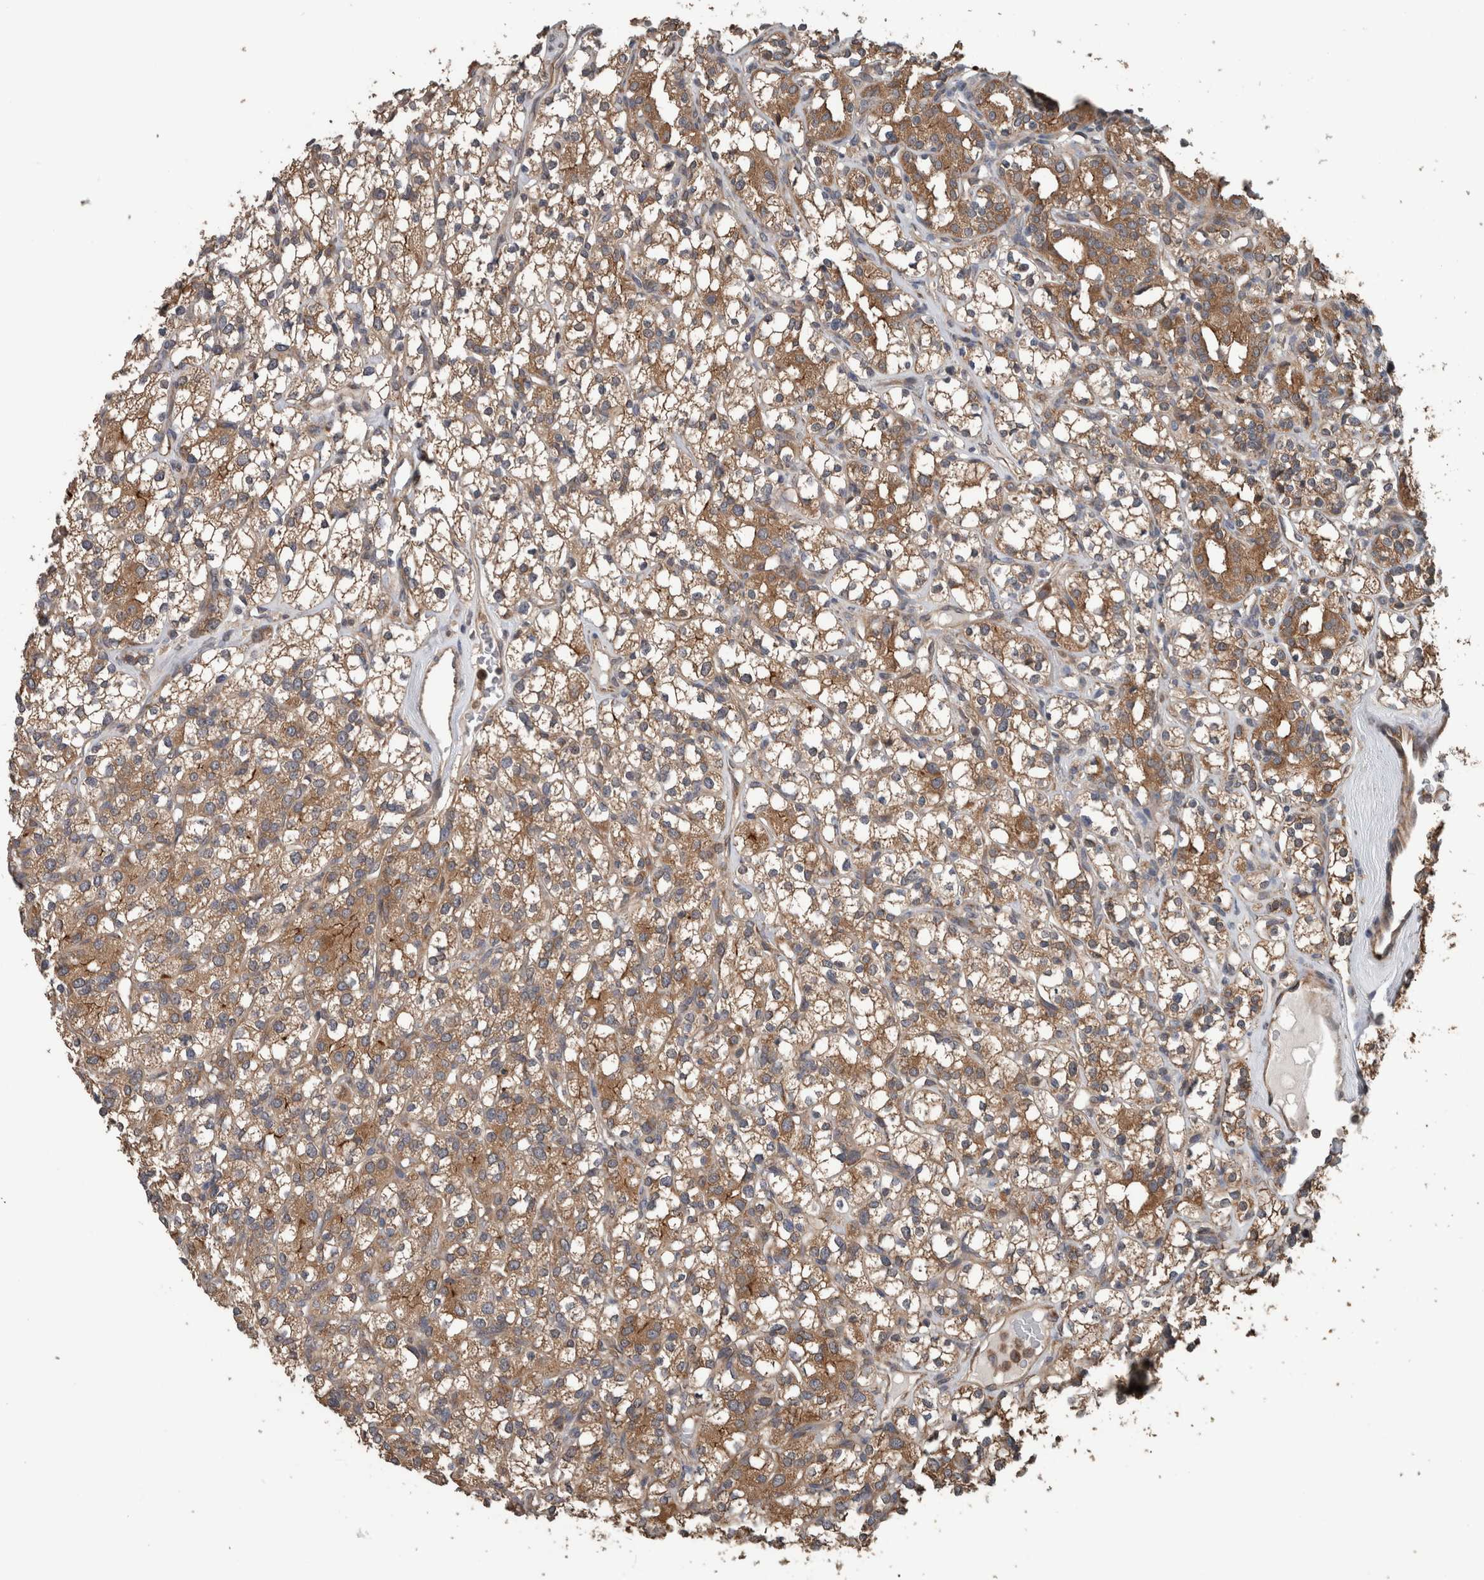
{"staining": {"intensity": "moderate", "quantity": ">75%", "location": "cytoplasmic/membranous"}, "tissue": "renal cancer", "cell_type": "Tumor cells", "image_type": "cancer", "snomed": [{"axis": "morphology", "description": "Adenocarcinoma, NOS"}, {"axis": "topography", "description": "Kidney"}], "caption": "Immunohistochemistry (IHC) histopathology image of adenocarcinoma (renal) stained for a protein (brown), which reveals medium levels of moderate cytoplasmic/membranous staining in approximately >75% of tumor cells.", "gene": "RIOK3", "patient": {"sex": "male", "age": 77}}